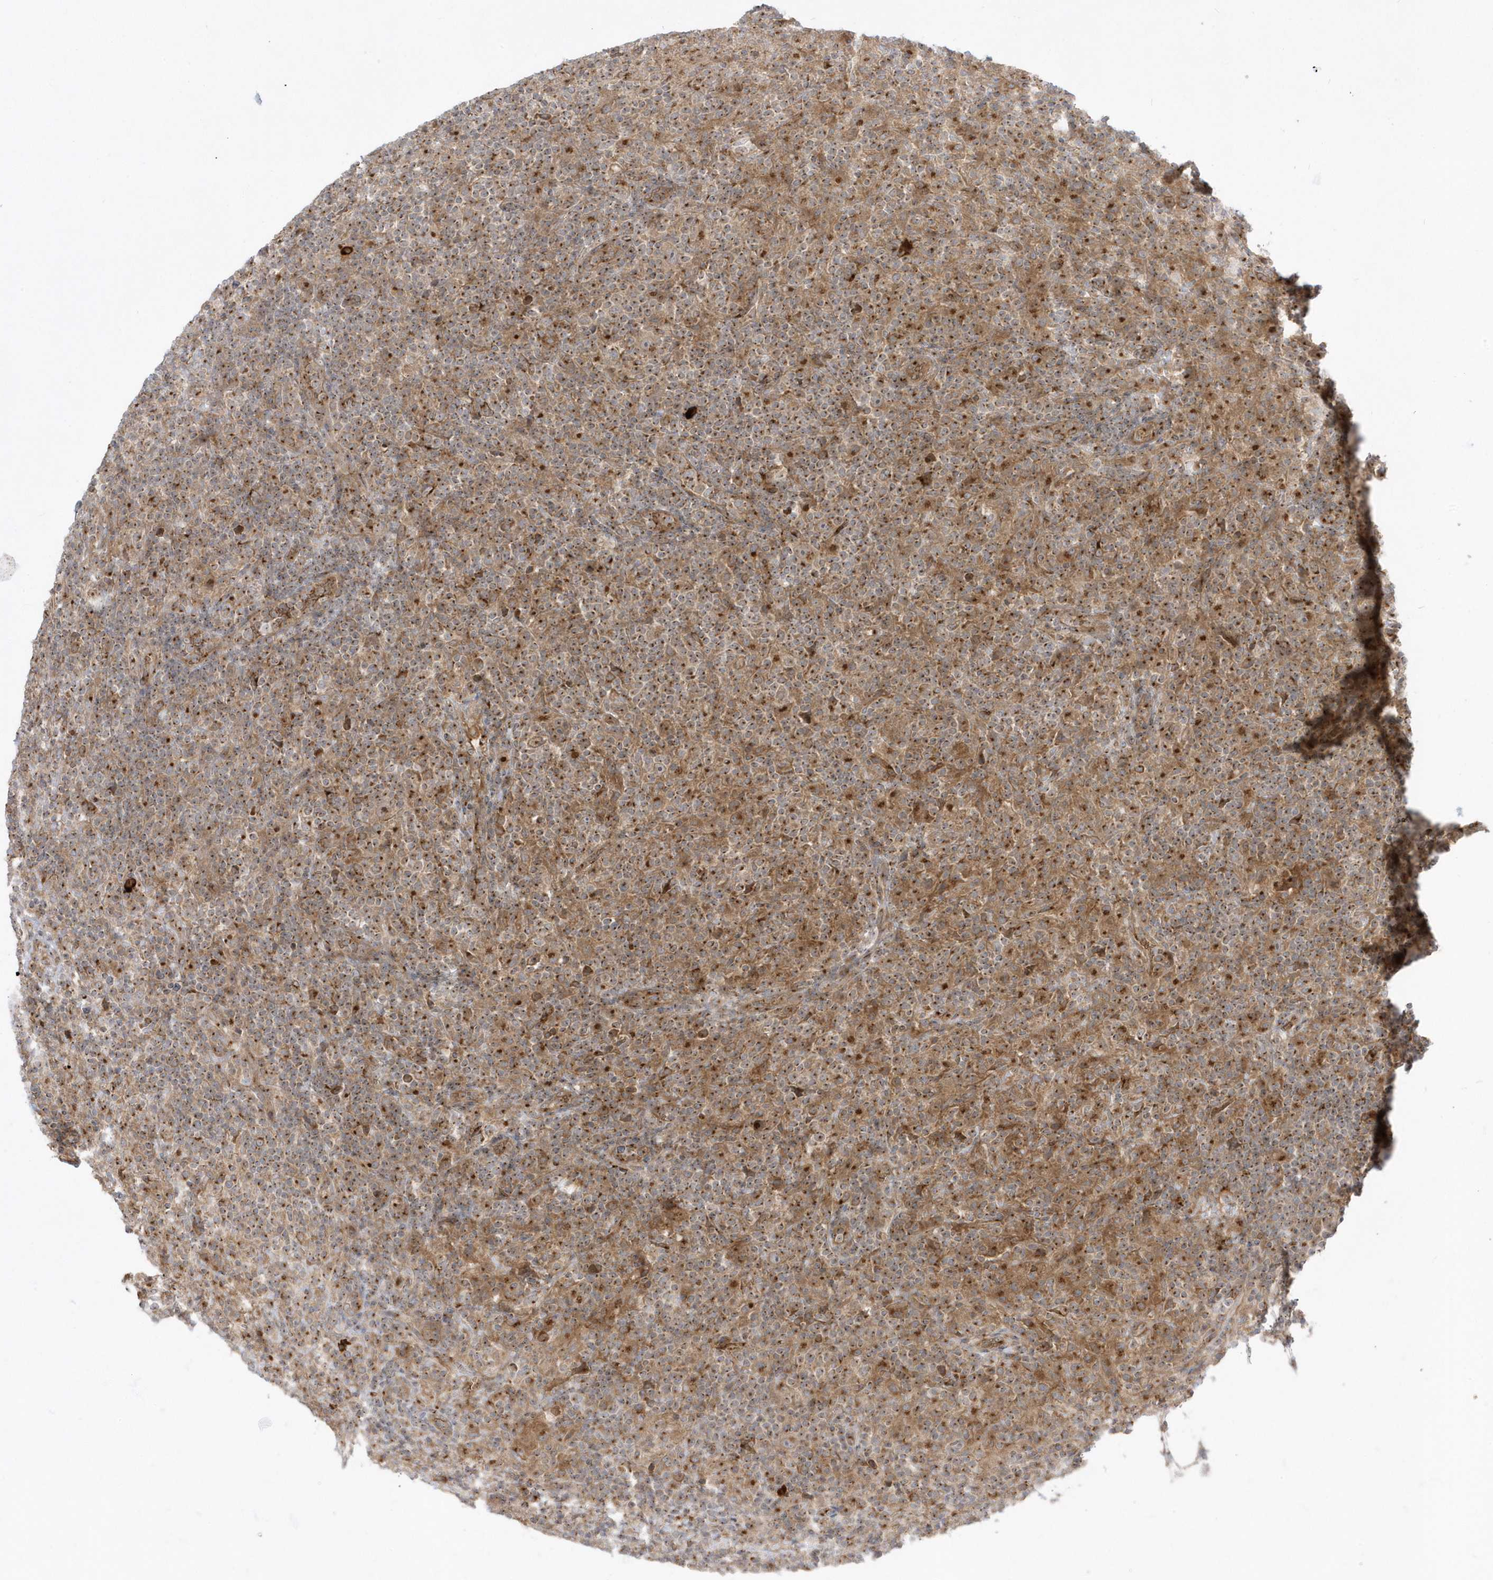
{"staining": {"intensity": "moderate", "quantity": ">75%", "location": "cytoplasmic/membranous"}, "tissue": "lymphoma", "cell_type": "Tumor cells", "image_type": "cancer", "snomed": [{"axis": "morphology", "description": "Hodgkin's disease, NOS"}, {"axis": "topography", "description": "Lymph node"}], "caption": "Lymphoma stained with a brown dye exhibits moderate cytoplasmic/membranous positive expression in about >75% of tumor cells.", "gene": "RPP40", "patient": {"sex": "male", "age": 70}}